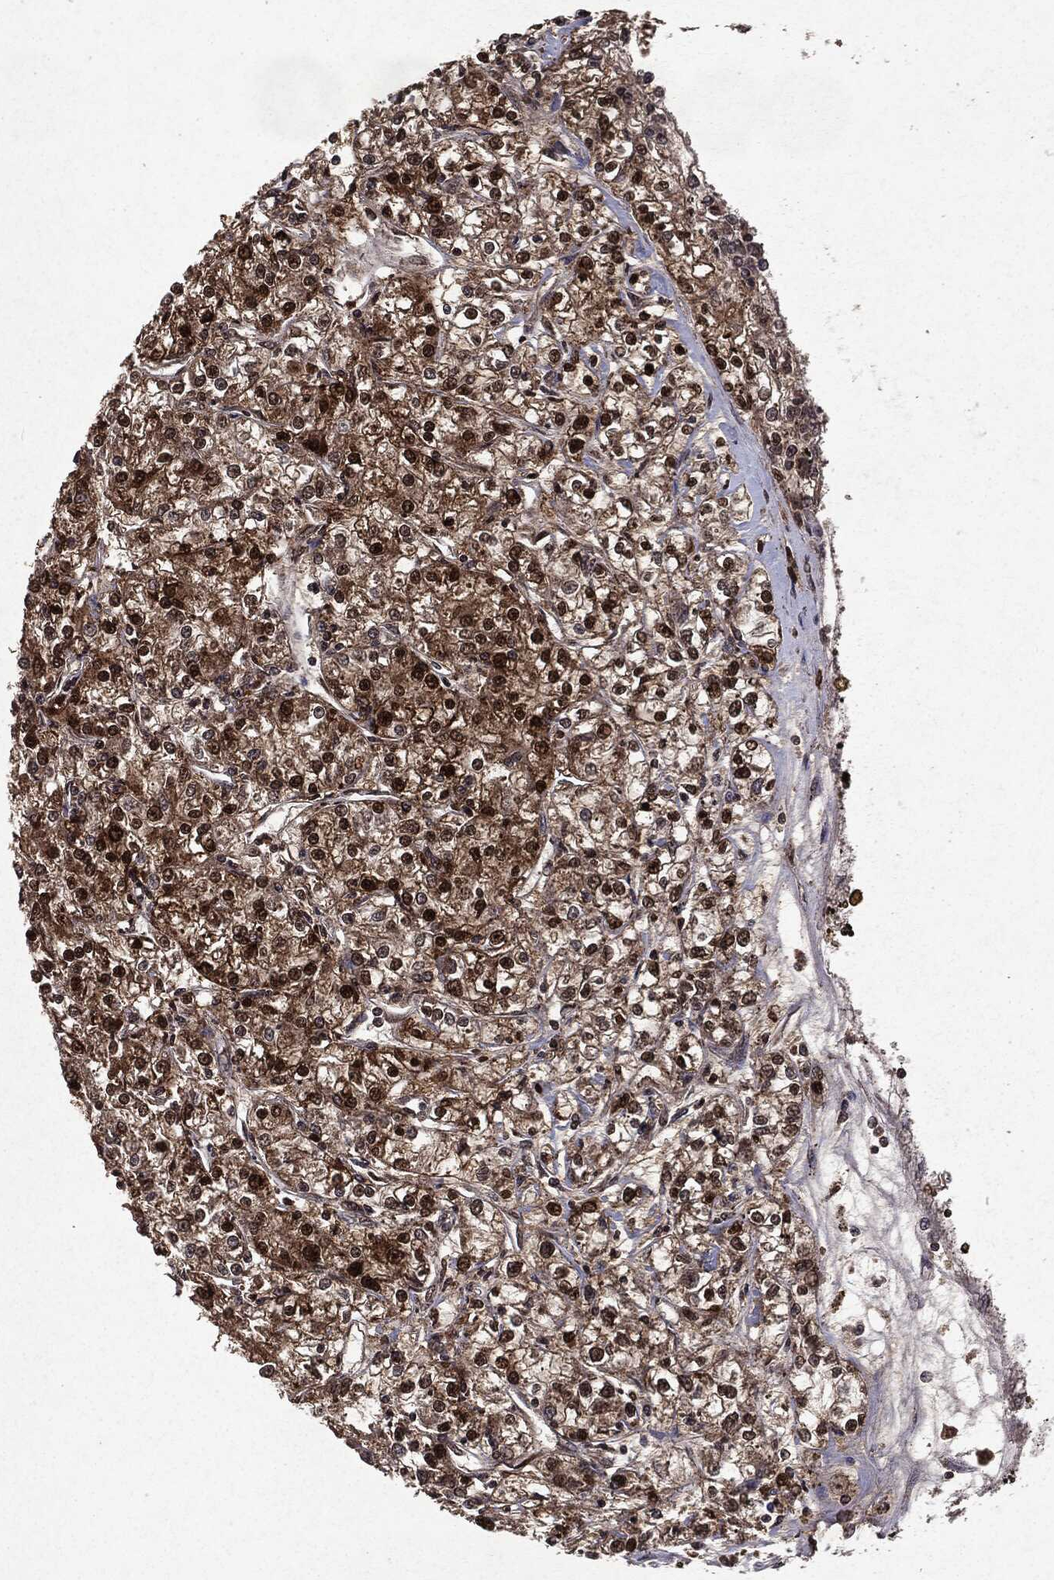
{"staining": {"intensity": "strong", "quantity": "25%-75%", "location": "cytoplasmic/membranous,nuclear"}, "tissue": "renal cancer", "cell_type": "Tumor cells", "image_type": "cancer", "snomed": [{"axis": "morphology", "description": "Adenocarcinoma, NOS"}, {"axis": "topography", "description": "Kidney"}], "caption": "The image exhibits staining of renal cancer, revealing strong cytoplasmic/membranous and nuclear protein staining (brown color) within tumor cells.", "gene": "PEBP1", "patient": {"sex": "female", "age": 59}}